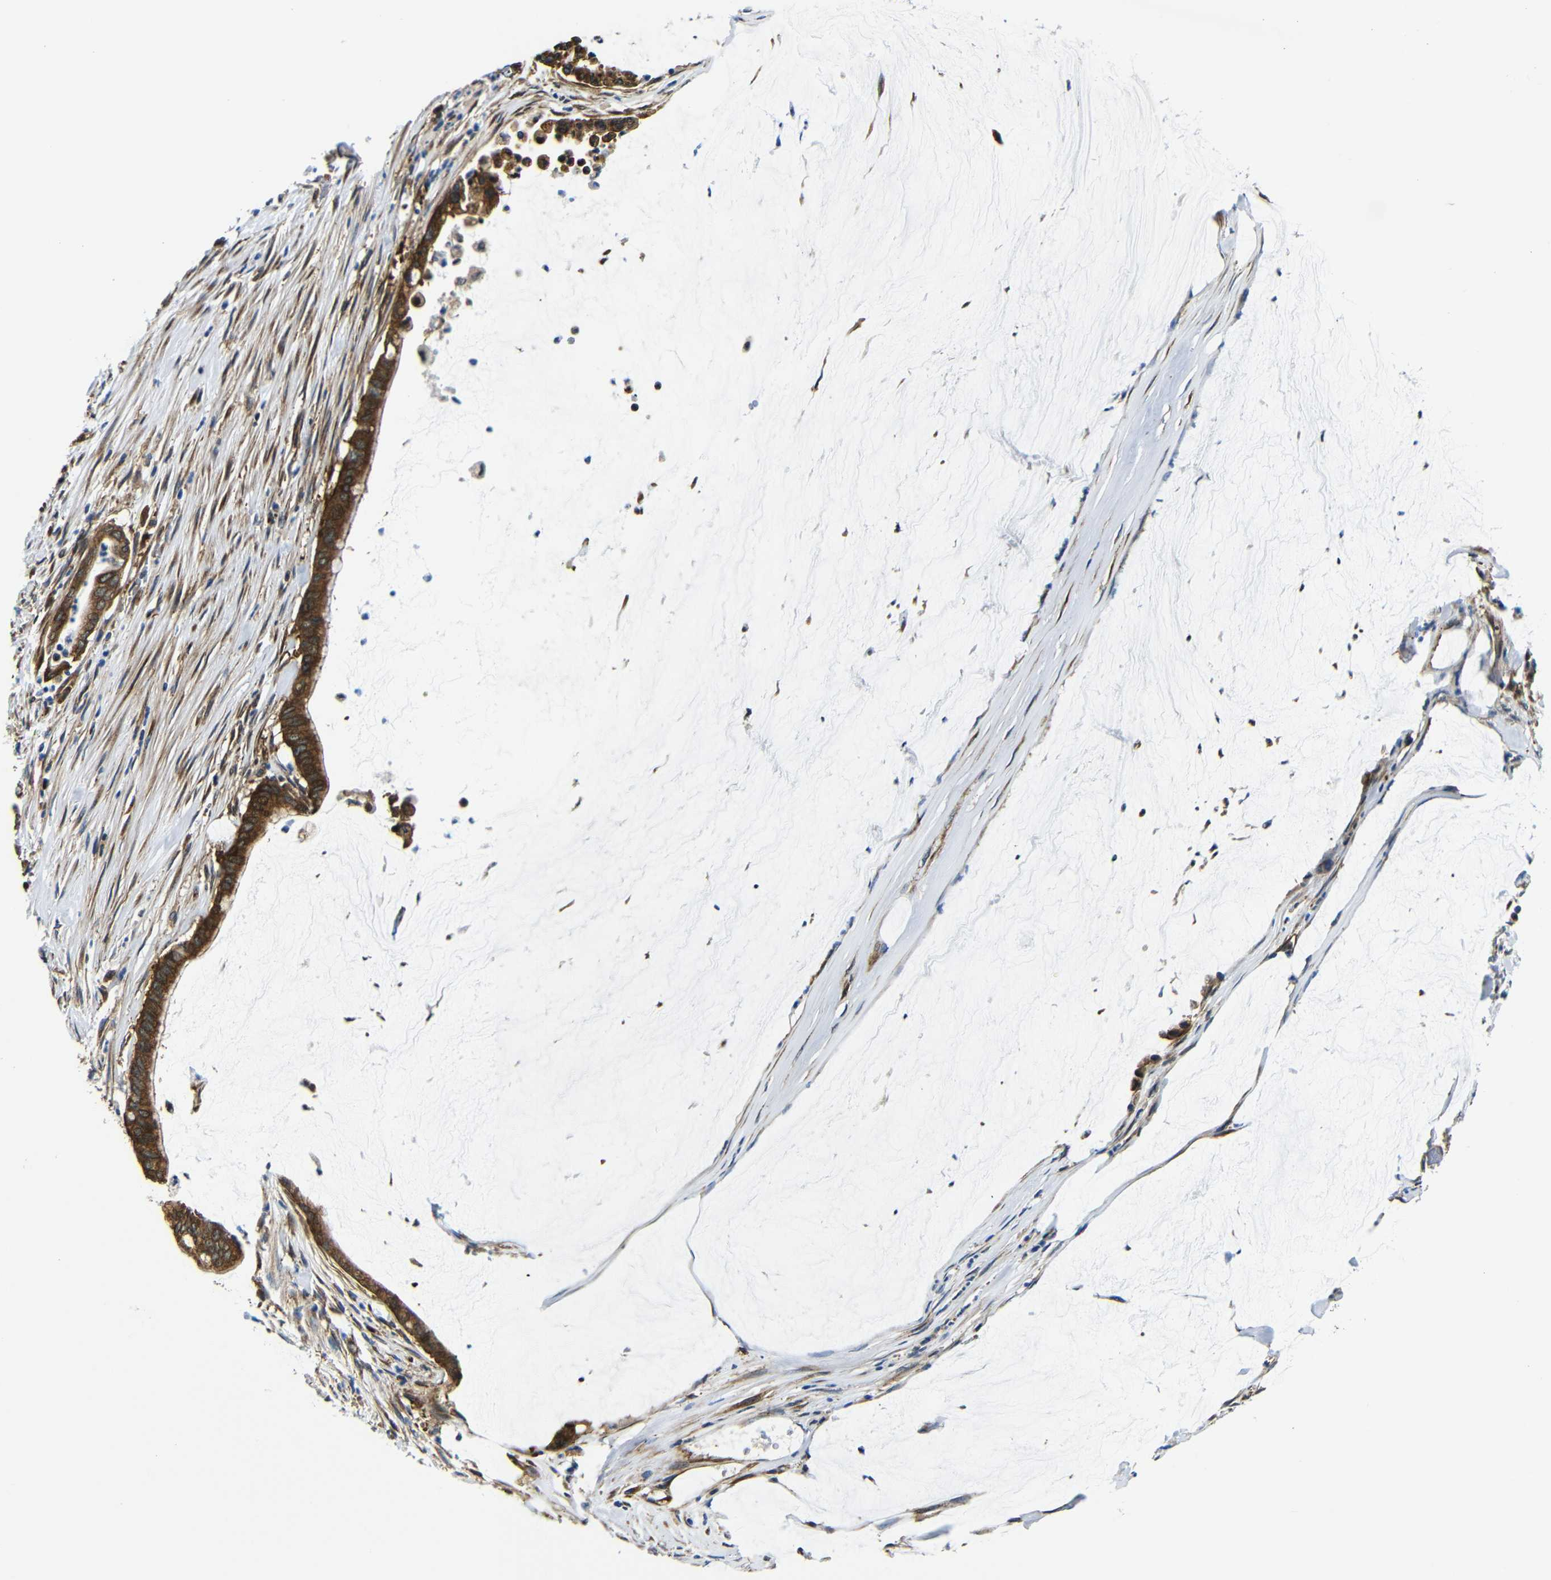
{"staining": {"intensity": "strong", "quantity": ">75%", "location": "cytoplasmic/membranous"}, "tissue": "pancreatic cancer", "cell_type": "Tumor cells", "image_type": "cancer", "snomed": [{"axis": "morphology", "description": "Adenocarcinoma, NOS"}, {"axis": "topography", "description": "Pancreas"}], "caption": "Pancreatic cancer (adenocarcinoma) was stained to show a protein in brown. There is high levels of strong cytoplasmic/membranous staining in about >75% of tumor cells. (IHC, brightfield microscopy, high magnification).", "gene": "ABCE1", "patient": {"sex": "male", "age": 41}}